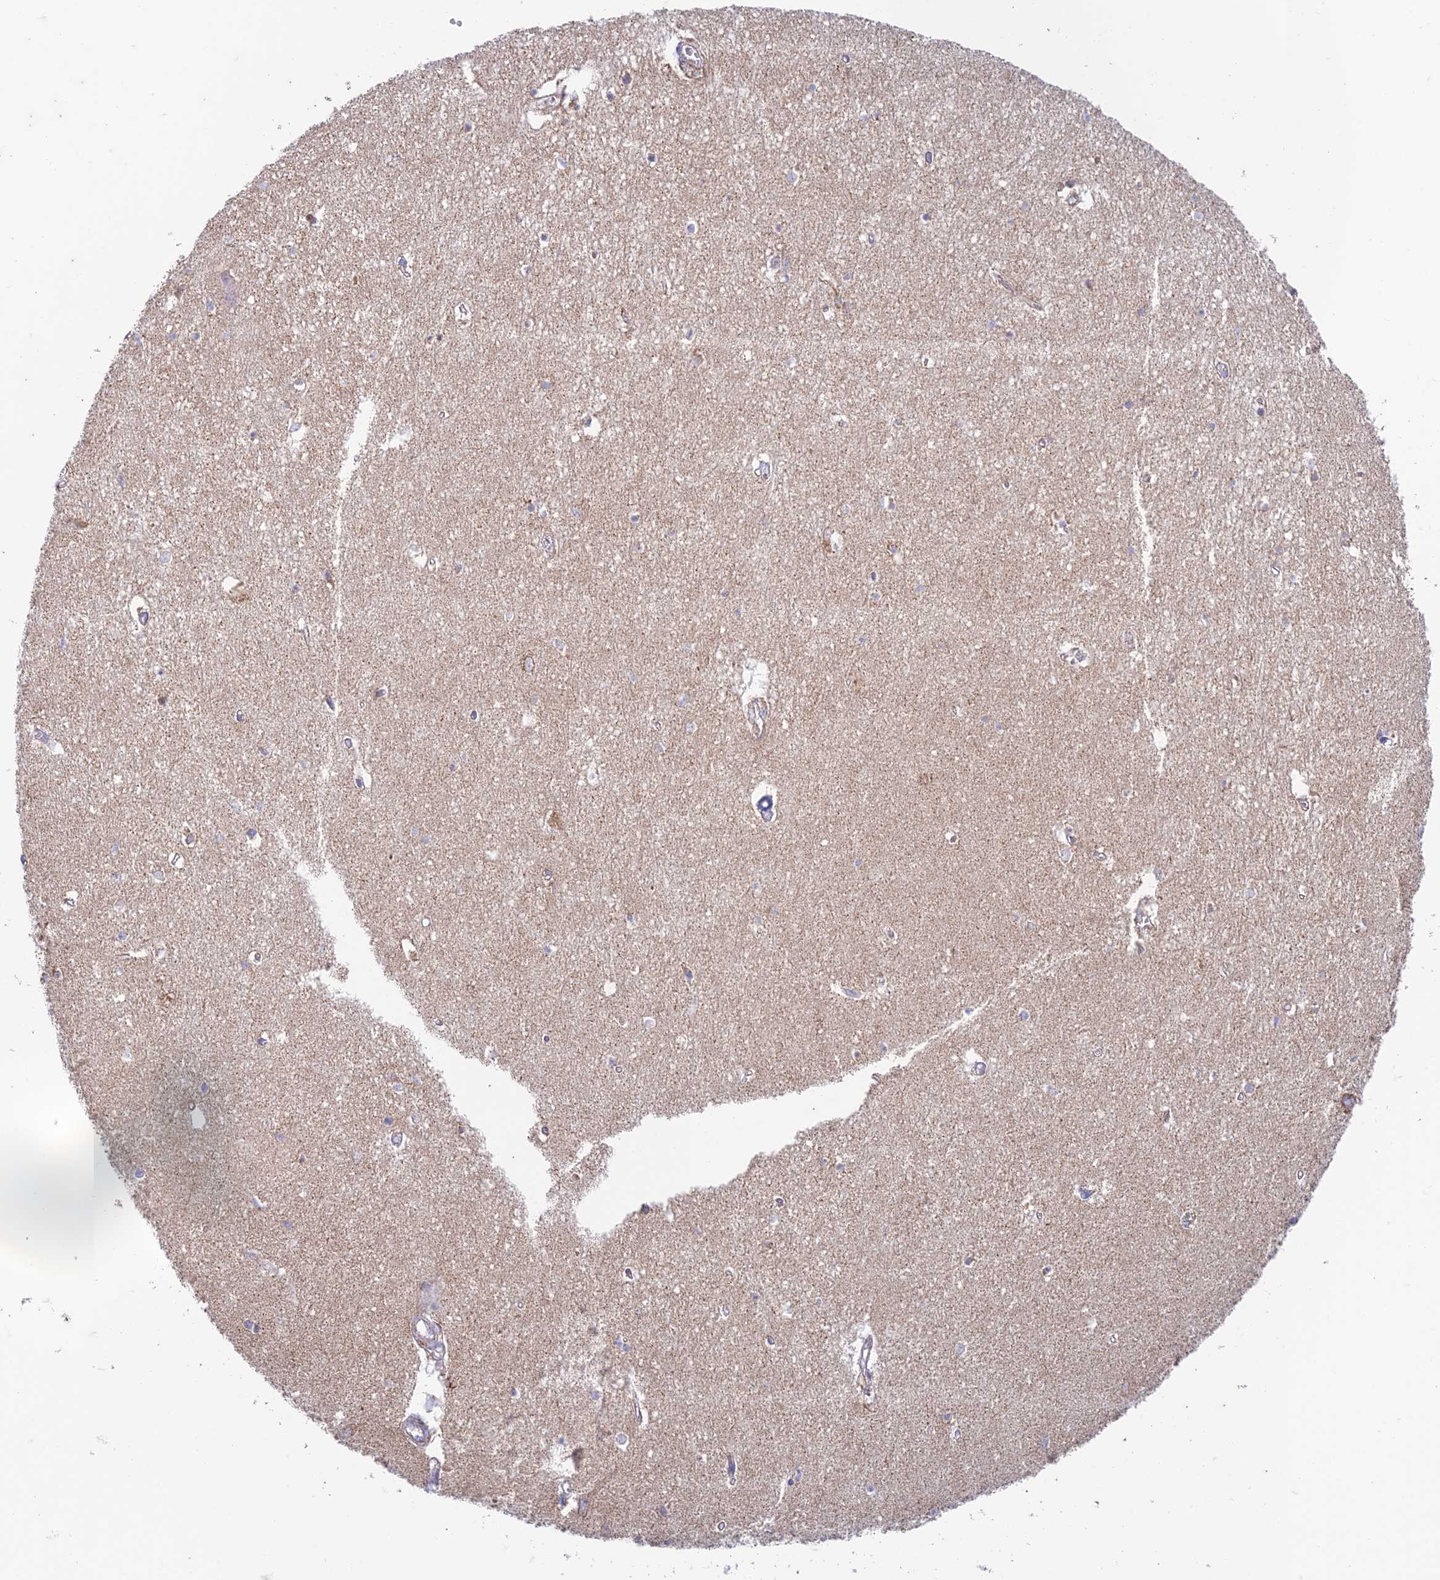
{"staining": {"intensity": "weak", "quantity": "<25%", "location": "cytoplasmic/membranous"}, "tissue": "hippocampus", "cell_type": "Glial cells", "image_type": "normal", "snomed": [{"axis": "morphology", "description": "Normal tissue, NOS"}, {"axis": "topography", "description": "Hippocampus"}], "caption": "An immunohistochemistry (IHC) micrograph of unremarkable hippocampus is shown. There is no staining in glial cells of hippocampus.", "gene": "ZNF181", "patient": {"sex": "female", "age": 64}}